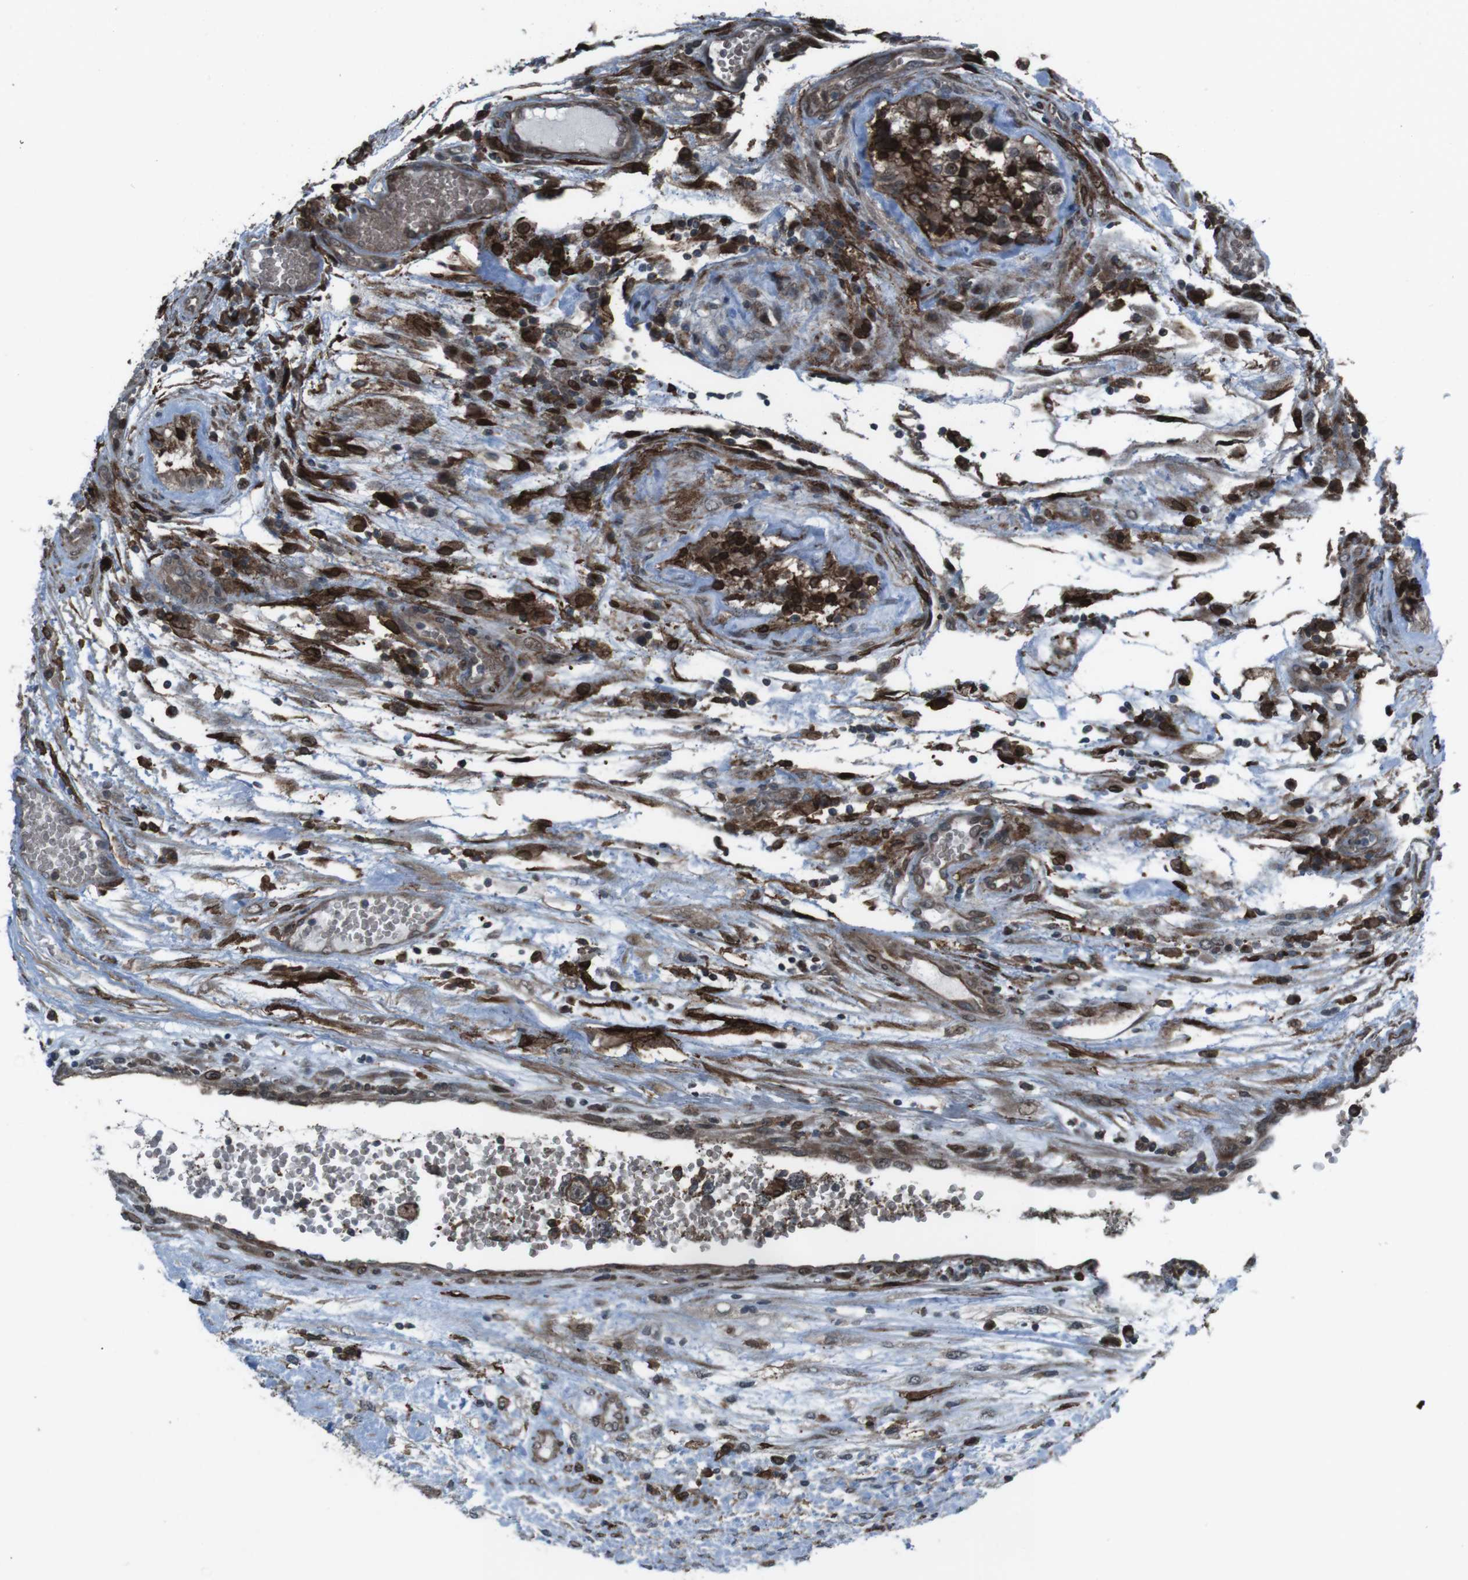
{"staining": {"intensity": "moderate", "quantity": ">75%", "location": "cytoplasmic/membranous"}, "tissue": "testis cancer", "cell_type": "Tumor cells", "image_type": "cancer", "snomed": [{"axis": "morphology", "description": "Carcinoma, Embryonal, NOS"}, {"axis": "topography", "description": "Testis"}], "caption": "A brown stain shows moderate cytoplasmic/membranous positivity of a protein in testis cancer (embryonal carcinoma) tumor cells. The protein of interest is stained brown, and the nuclei are stained in blue (DAB (3,3'-diaminobenzidine) IHC with brightfield microscopy, high magnification).", "gene": "GDF10", "patient": {"sex": "male", "age": 36}}